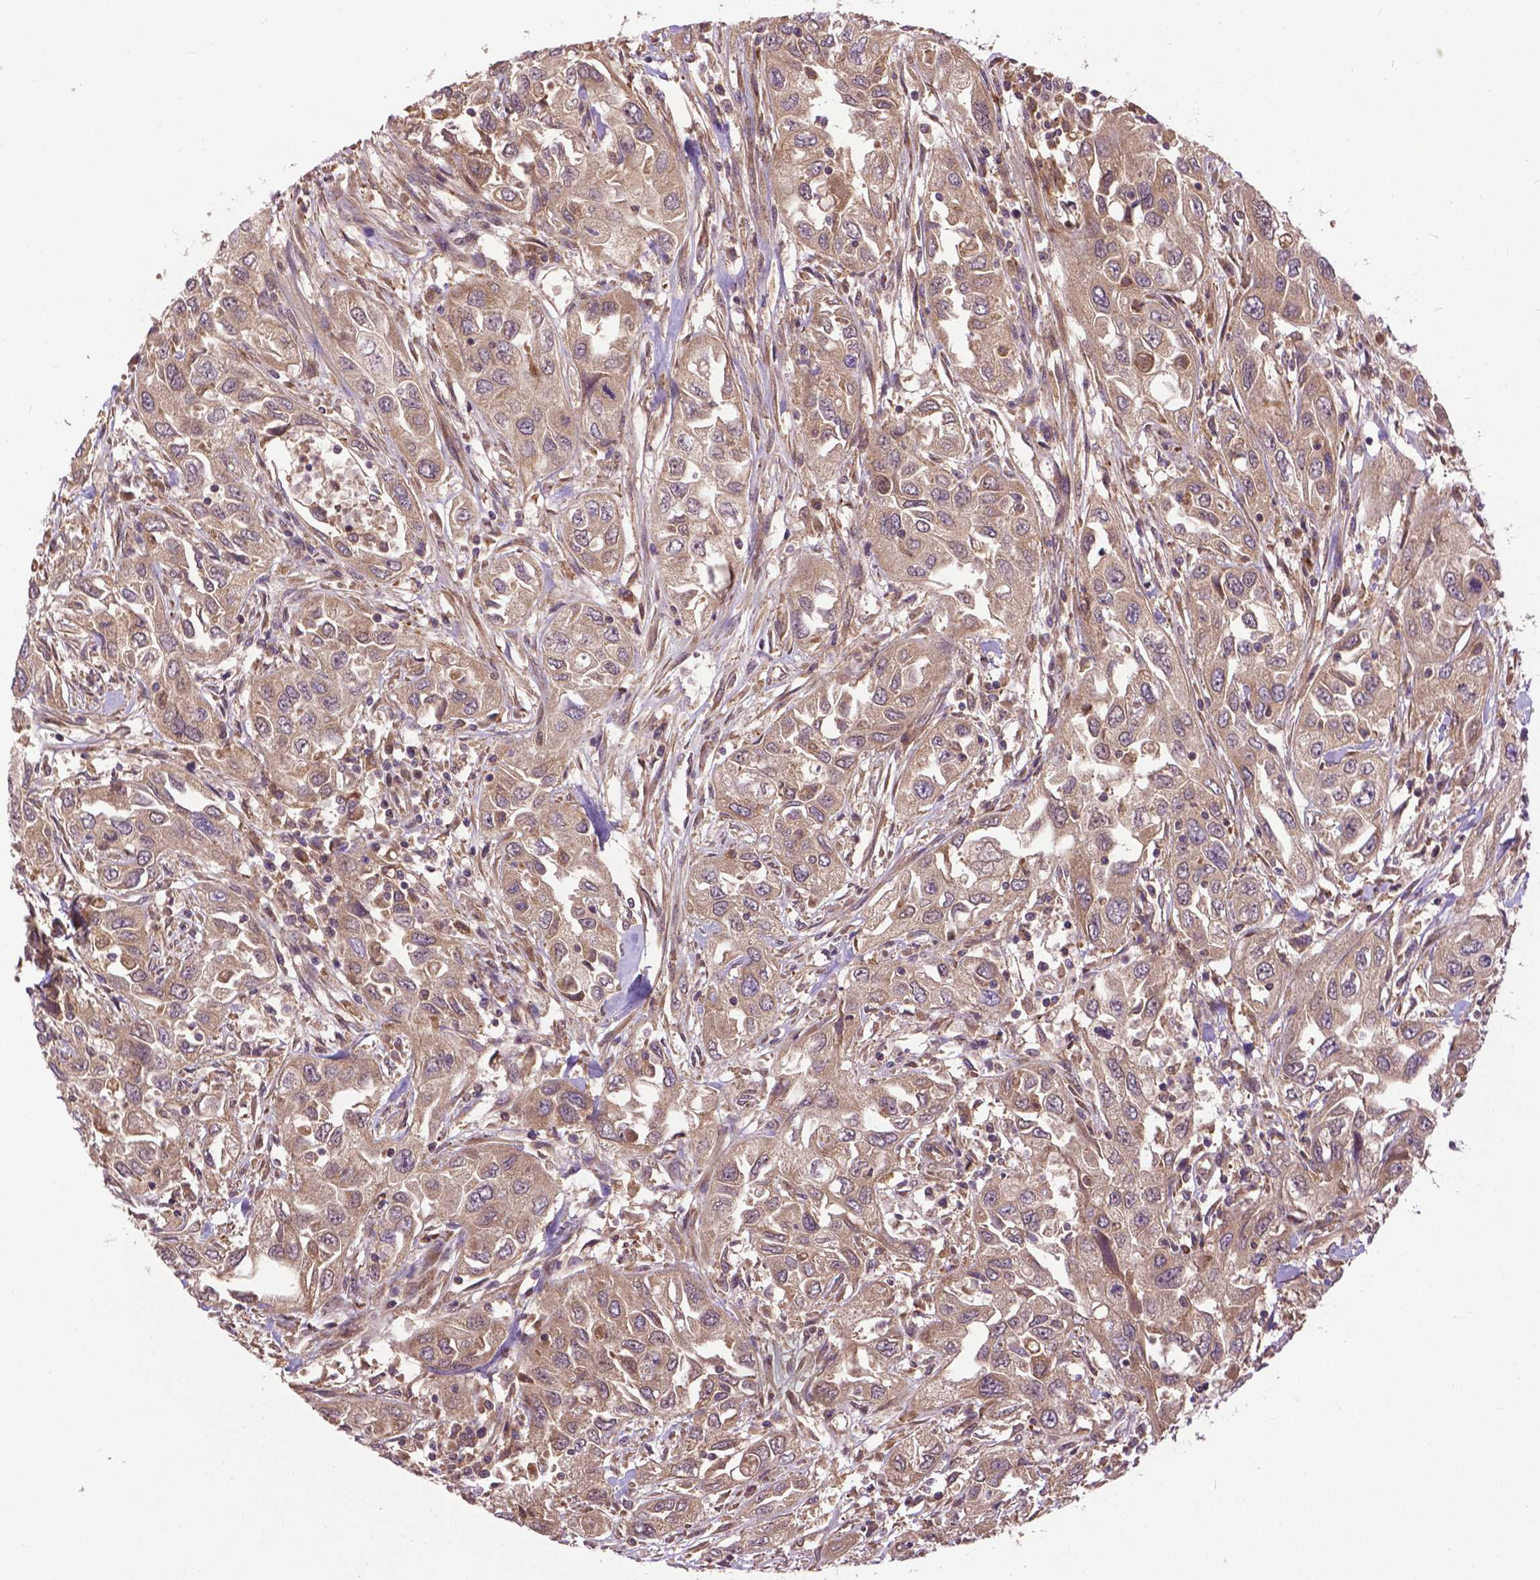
{"staining": {"intensity": "weak", "quantity": ">75%", "location": "cytoplasmic/membranous"}, "tissue": "urothelial cancer", "cell_type": "Tumor cells", "image_type": "cancer", "snomed": [{"axis": "morphology", "description": "Urothelial carcinoma, High grade"}, {"axis": "topography", "description": "Urinary bladder"}], "caption": "A micrograph showing weak cytoplasmic/membranous expression in approximately >75% of tumor cells in high-grade urothelial carcinoma, as visualized by brown immunohistochemical staining.", "gene": "ZNF616", "patient": {"sex": "male", "age": 76}}